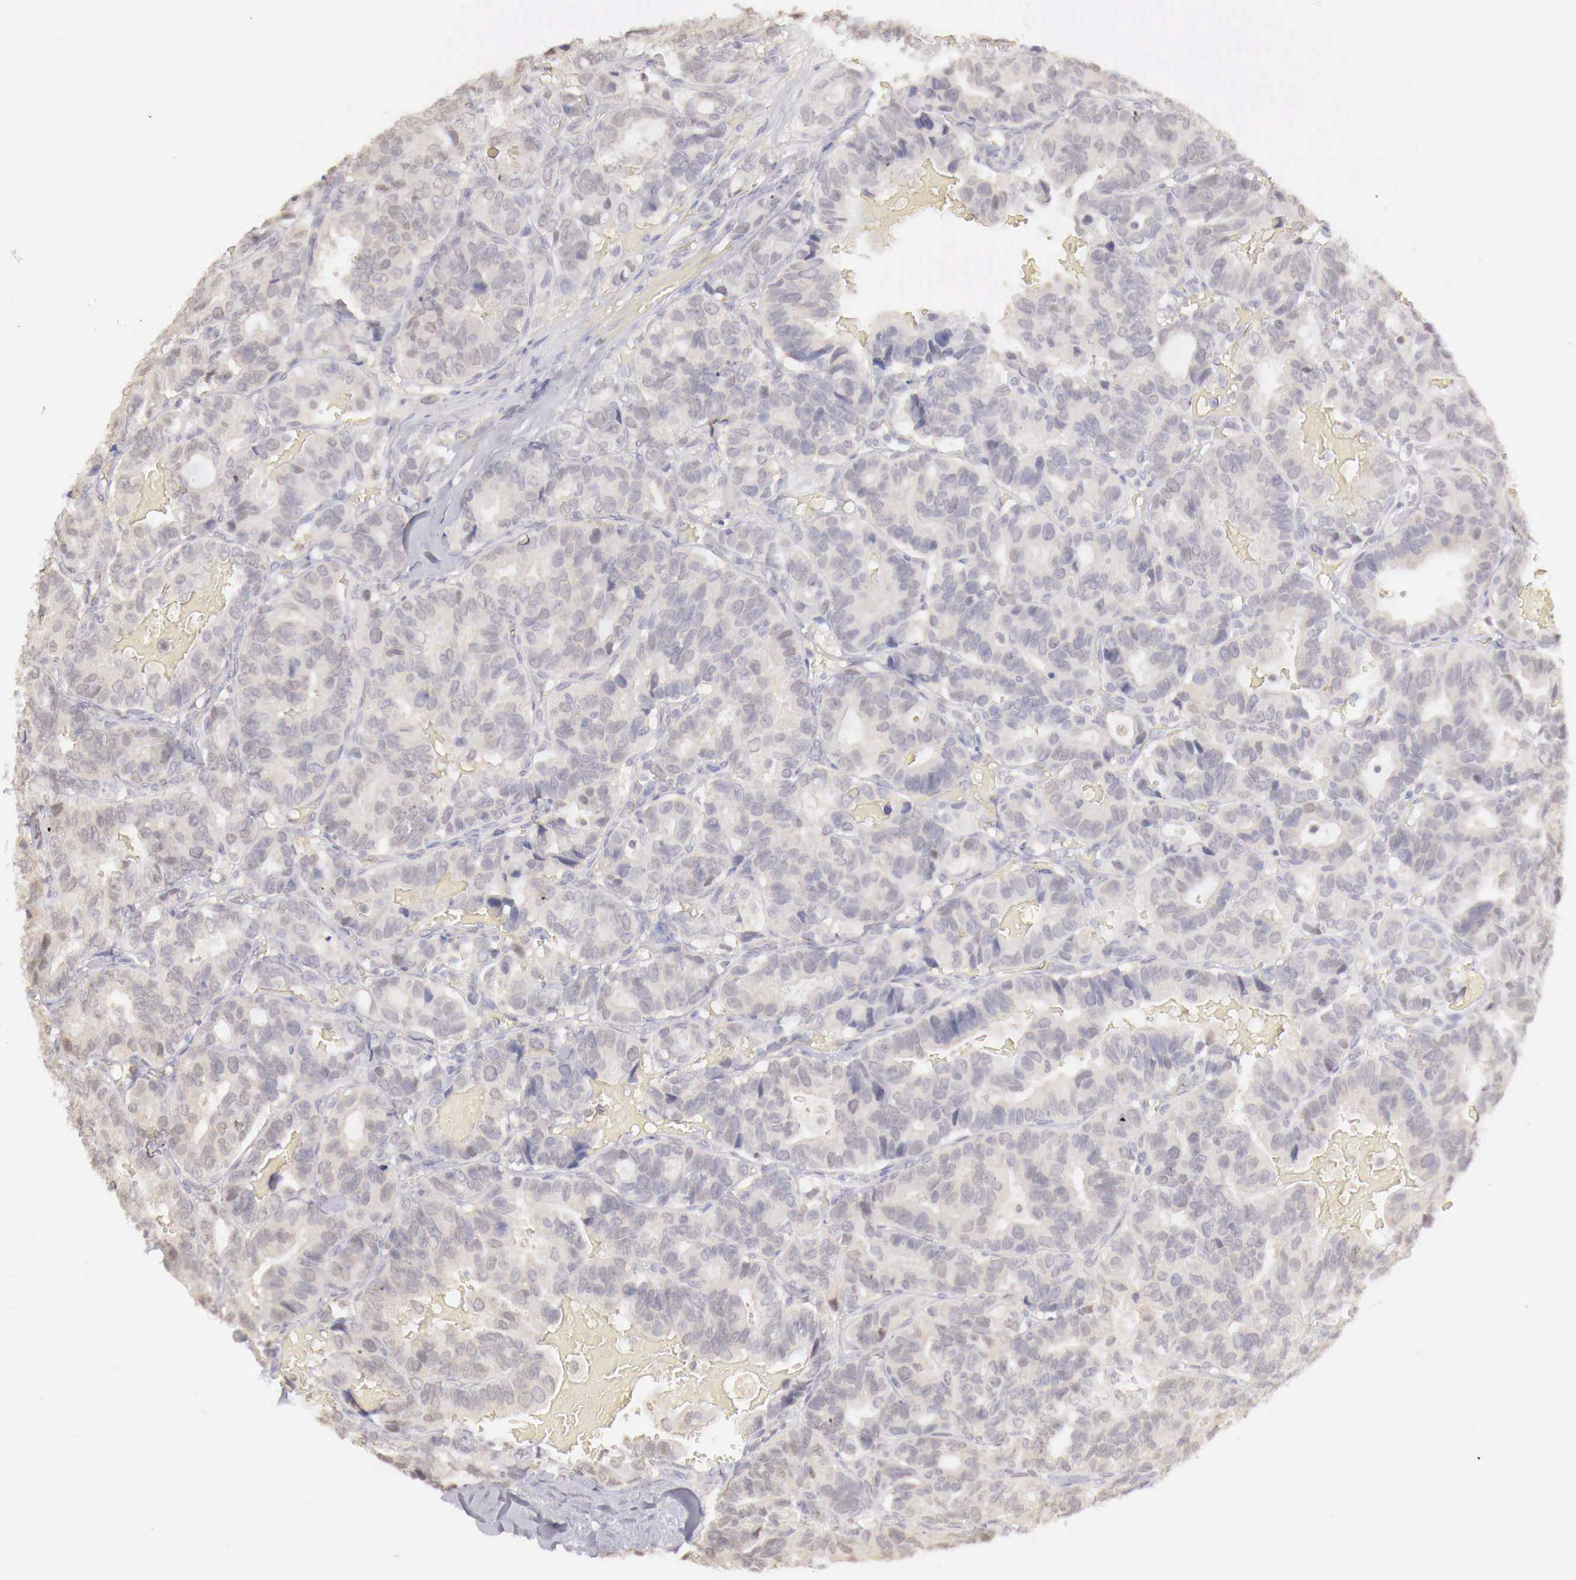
{"staining": {"intensity": "weak", "quantity": "25%-75%", "location": "cytoplasmic/membranous,nuclear"}, "tissue": "breast cancer", "cell_type": "Tumor cells", "image_type": "cancer", "snomed": [{"axis": "morphology", "description": "Duct carcinoma"}, {"axis": "topography", "description": "Breast"}], "caption": "Invasive ductal carcinoma (breast) stained with IHC displays weak cytoplasmic/membranous and nuclear positivity in about 25%-75% of tumor cells.", "gene": "UBA1", "patient": {"sex": "female", "age": 69}}